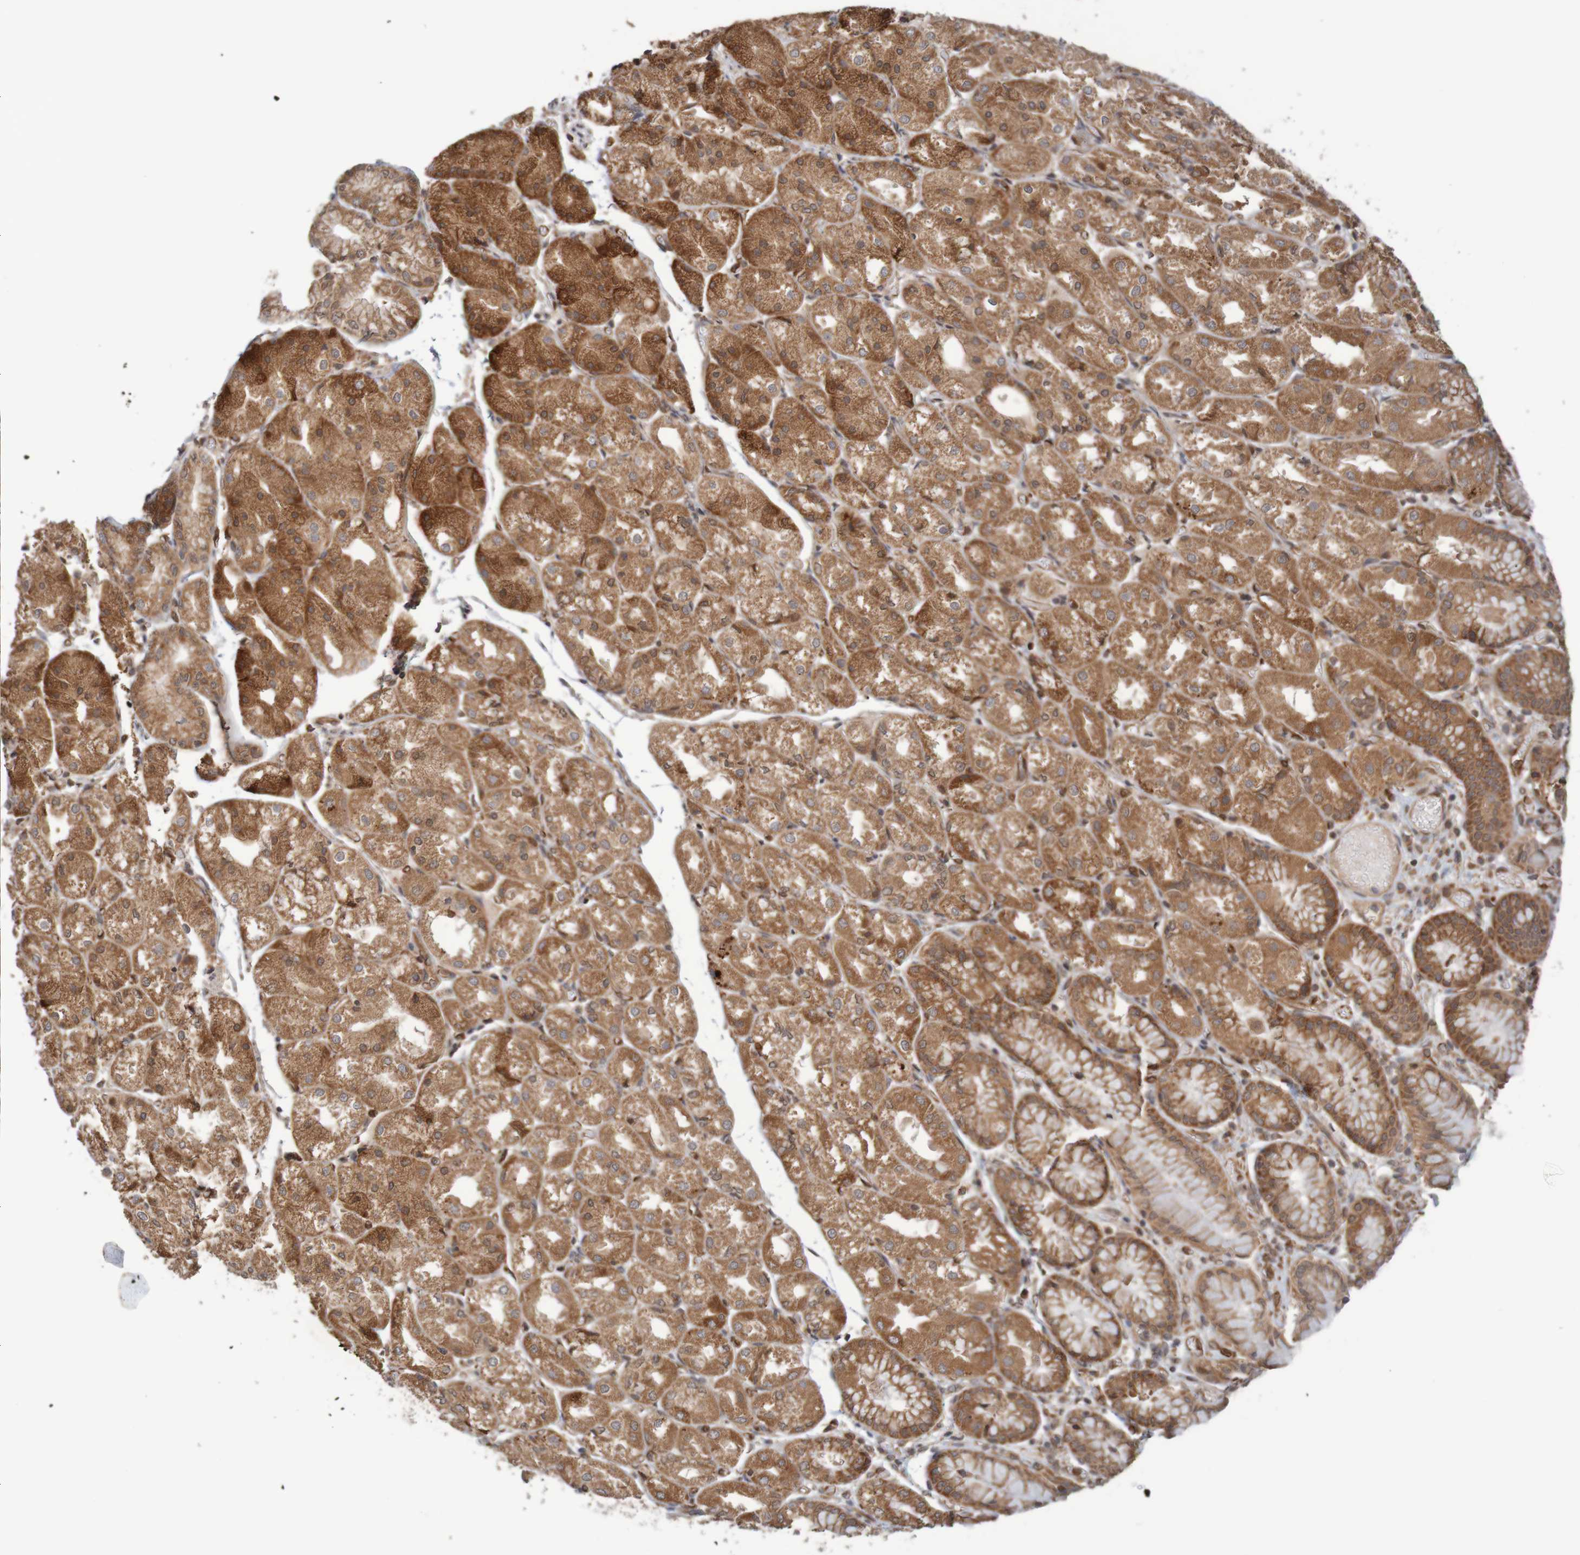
{"staining": {"intensity": "strong", "quantity": ">75%", "location": "cytoplasmic/membranous"}, "tissue": "stomach", "cell_type": "Glandular cells", "image_type": "normal", "snomed": [{"axis": "morphology", "description": "Normal tissue, NOS"}, {"axis": "topography", "description": "Stomach, upper"}], "caption": "About >75% of glandular cells in normal stomach demonstrate strong cytoplasmic/membranous protein staining as visualized by brown immunohistochemical staining.", "gene": "MRPL52", "patient": {"sex": "male", "age": 72}}